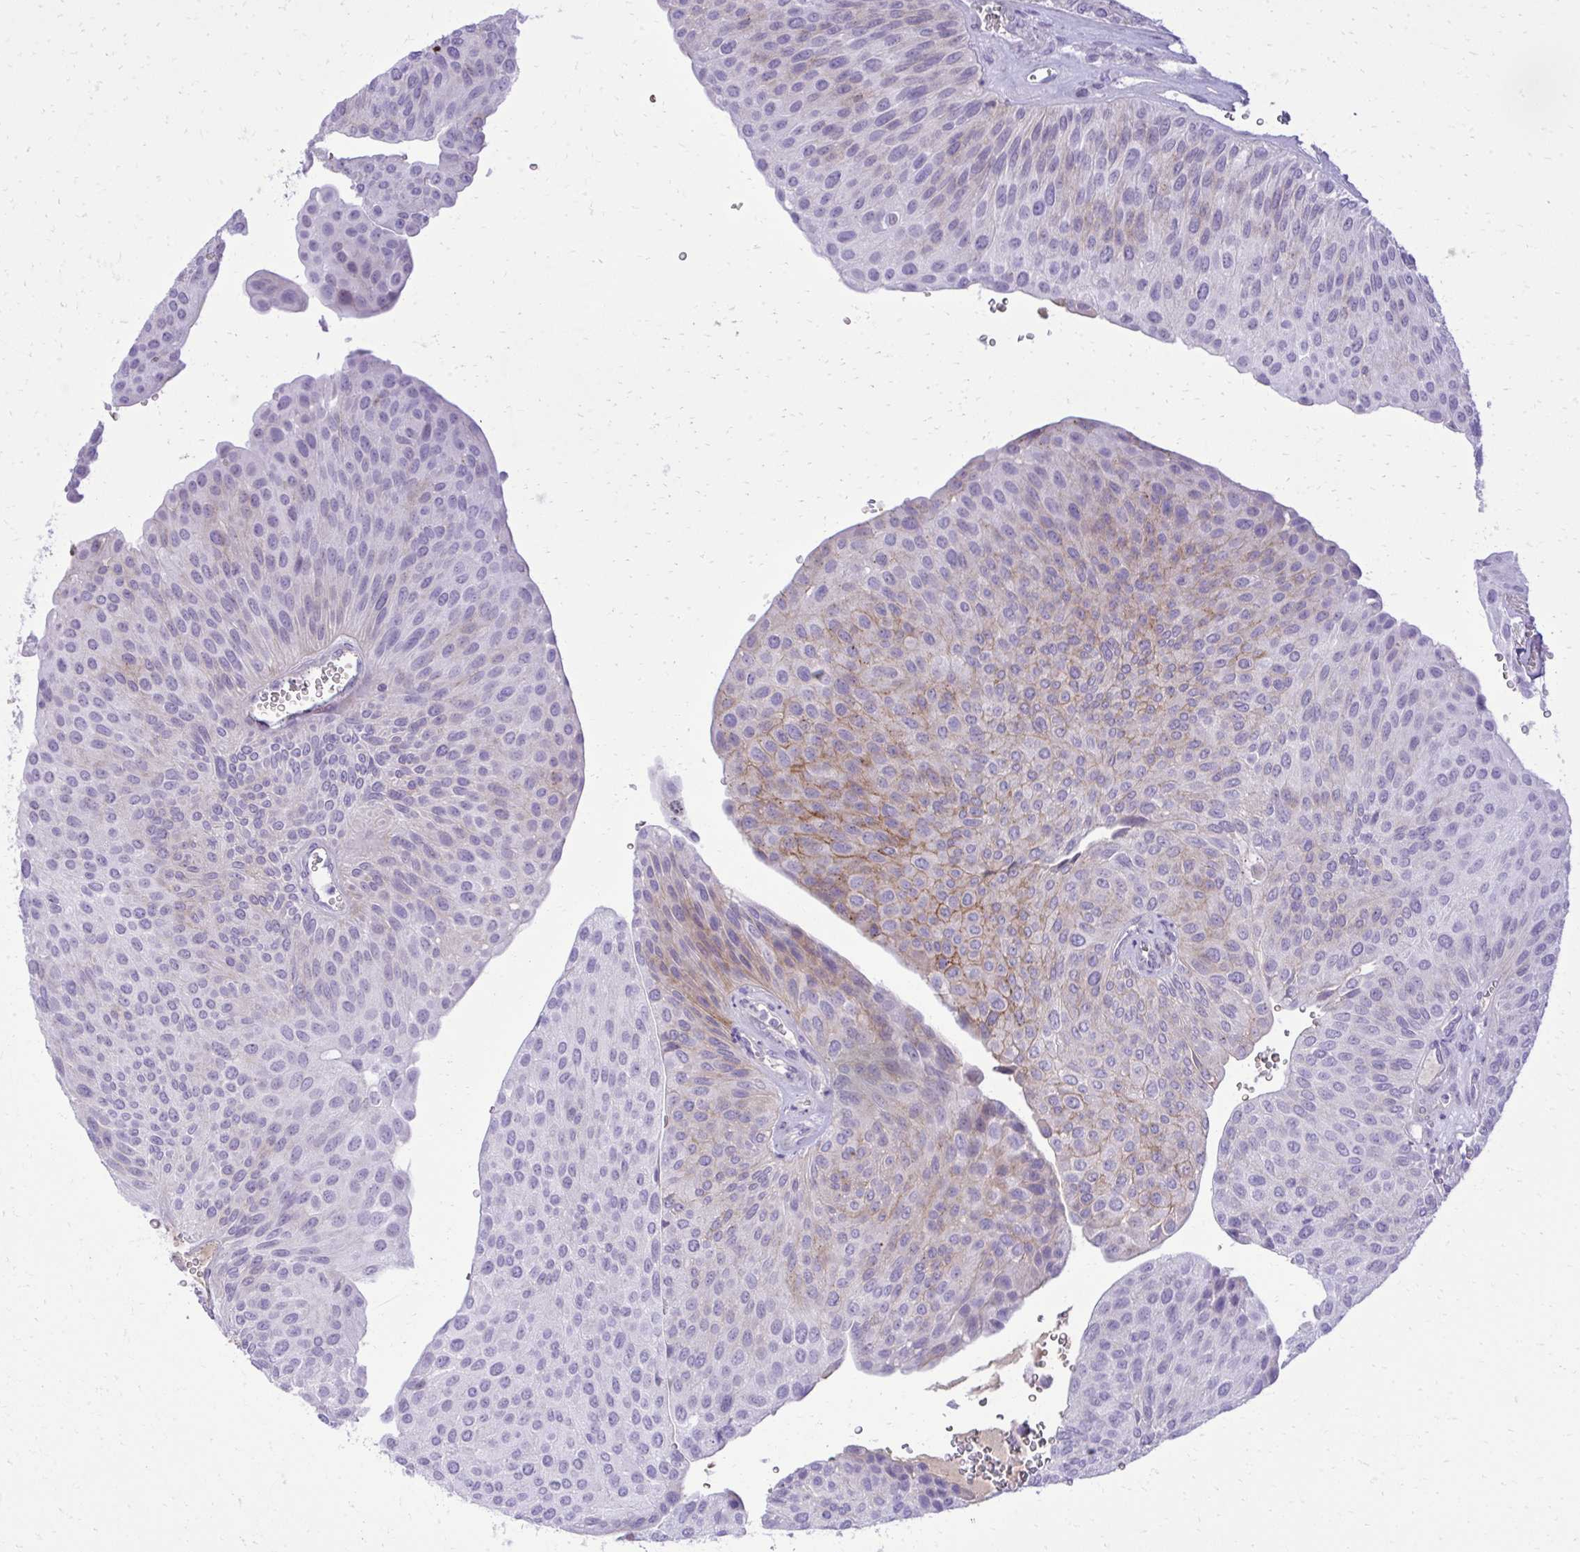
{"staining": {"intensity": "moderate", "quantity": "<25%", "location": "cytoplasmic/membranous"}, "tissue": "urothelial cancer", "cell_type": "Tumor cells", "image_type": "cancer", "snomed": [{"axis": "morphology", "description": "Urothelial carcinoma, NOS"}, {"axis": "topography", "description": "Urinary bladder"}], "caption": "Transitional cell carcinoma tissue exhibits moderate cytoplasmic/membranous expression in about <25% of tumor cells, visualized by immunohistochemistry.", "gene": "PITPNM3", "patient": {"sex": "male", "age": 67}}